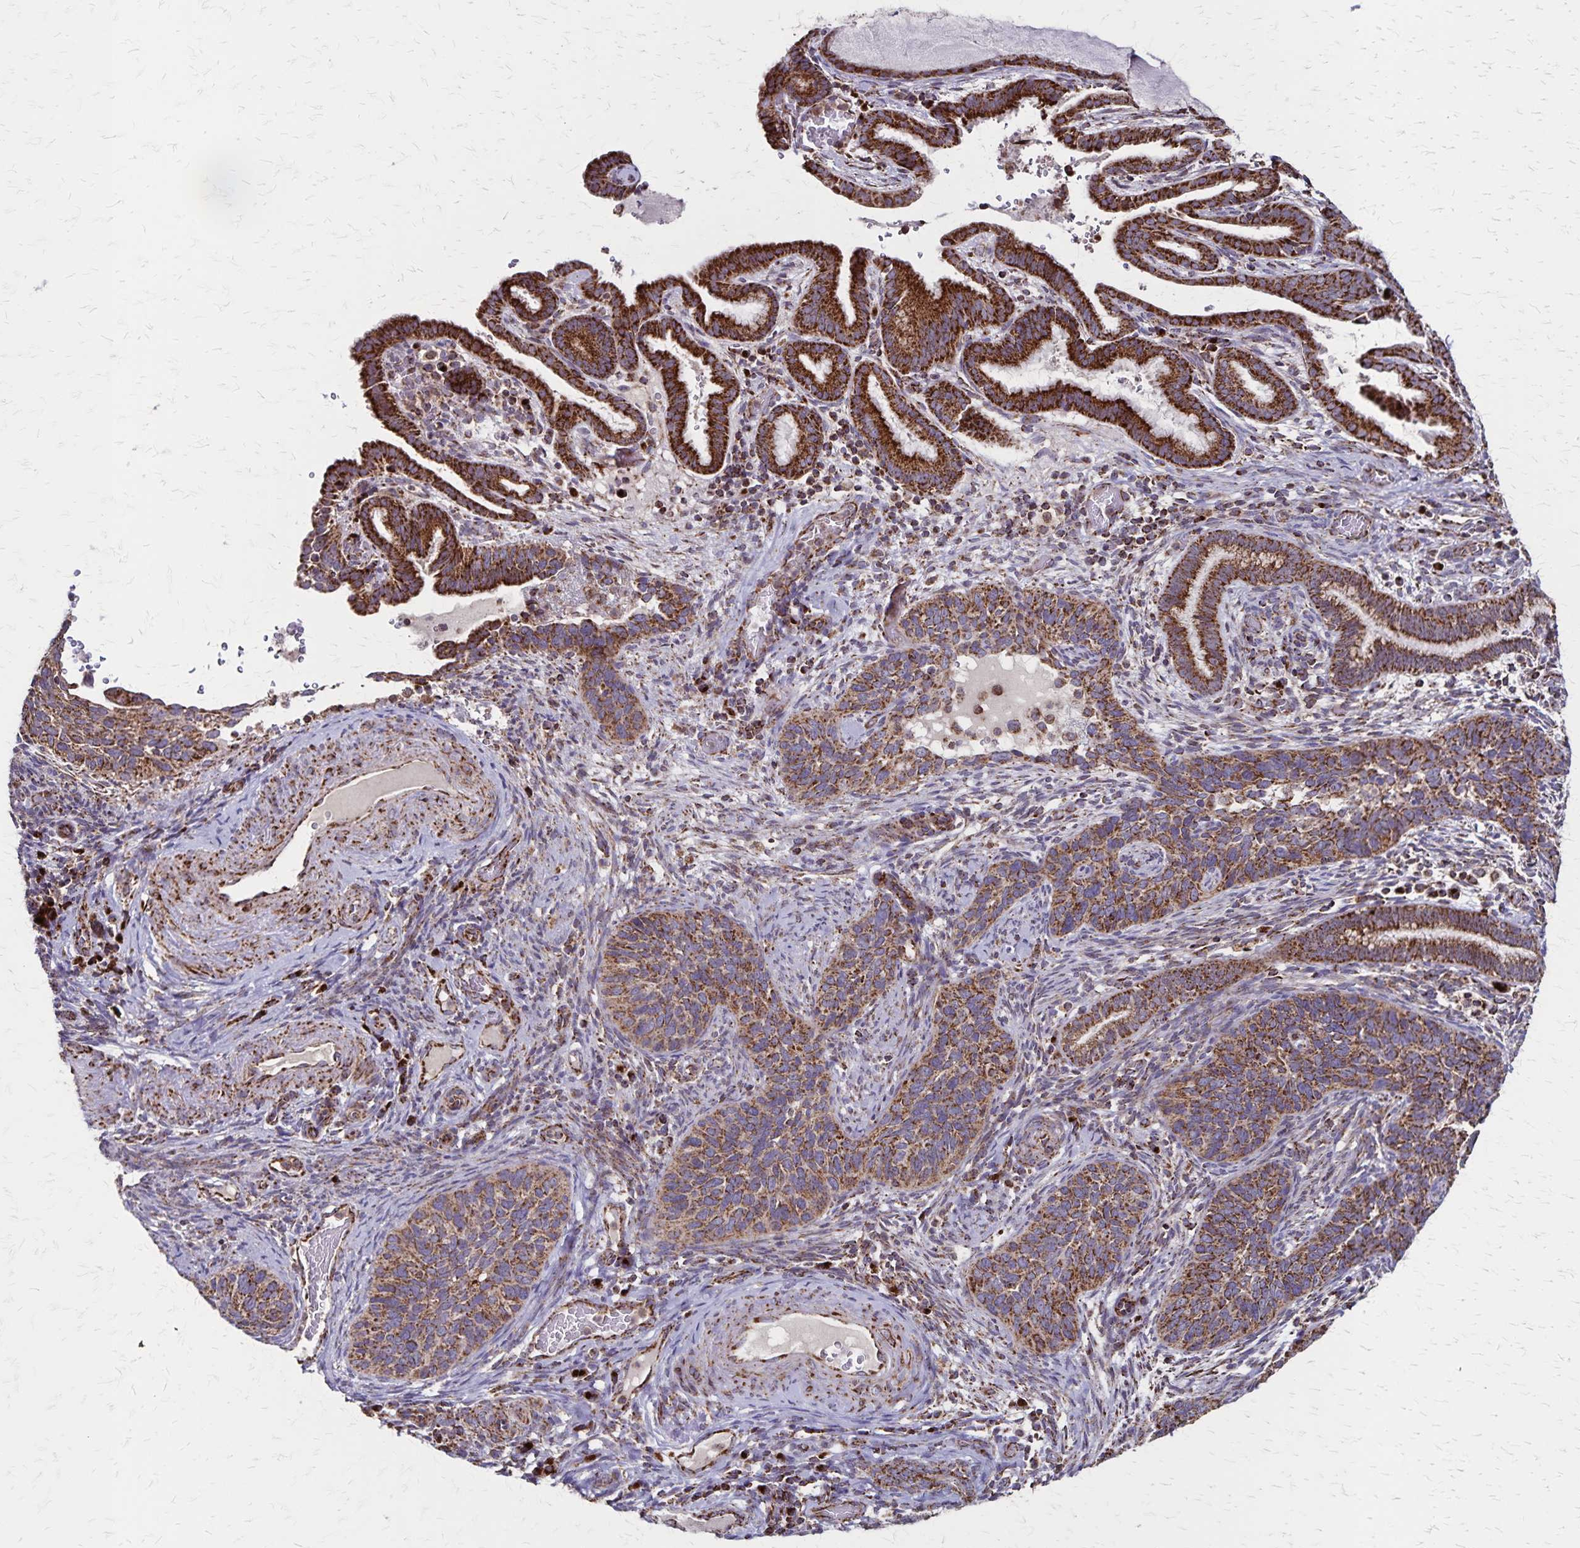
{"staining": {"intensity": "moderate", "quantity": ">75%", "location": "cytoplasmic/membranous"}, "tissue": "cervical cancer", "cell_type": "Tumor cells", "image_type": "cancer", "snomed": [{"axis": "morphology", "description": "Squamous cell carcinoma, NOS"}, {"axis": "topography", "description": "Cervix"}], "caption": "Immunohistochemical staining of cervical squamous cell carcinoma demonstrates moderate cytoplasmic/membranous protein positivity in about >75% of tumor cells.", "gene": "NFS1", "patient": {"sex": "female", "age": 51}}